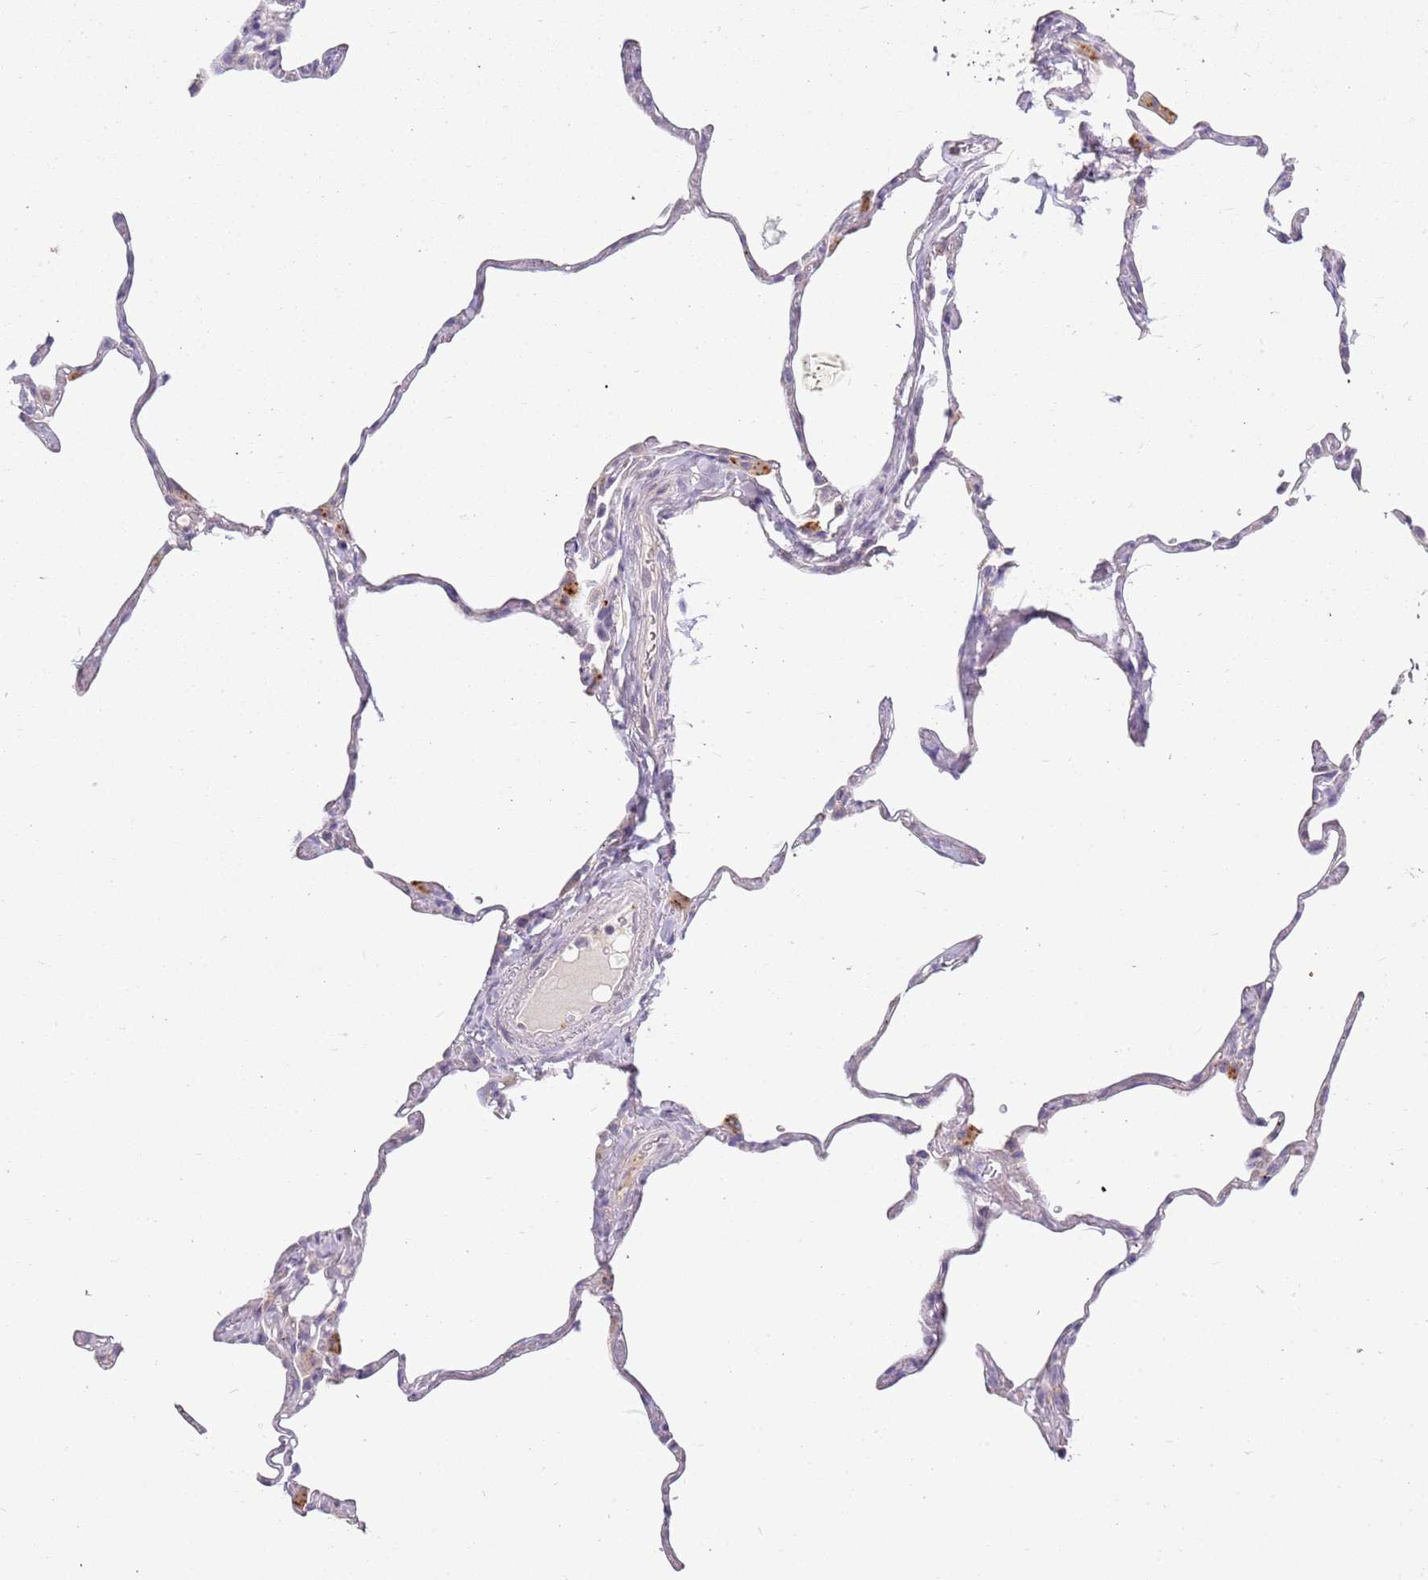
{"staining": {"intensity": "negative", "quantity": "none", "location": "none"}, "tissue": "lung", "cell_type": "Alveolar cells", "image_type": "normal", "snomed": [{"axis": "morphology", "description": "Normal tissue, NOS"}, {"axis": "topography", "description": "Lung"}], "caption": "This is an immunohistochemistry (IHC) histopathology image of normal lung. There is no expression in alveolar cells.", "gene": "RPS28", "patient": {"sex": "male", "age": 65}}